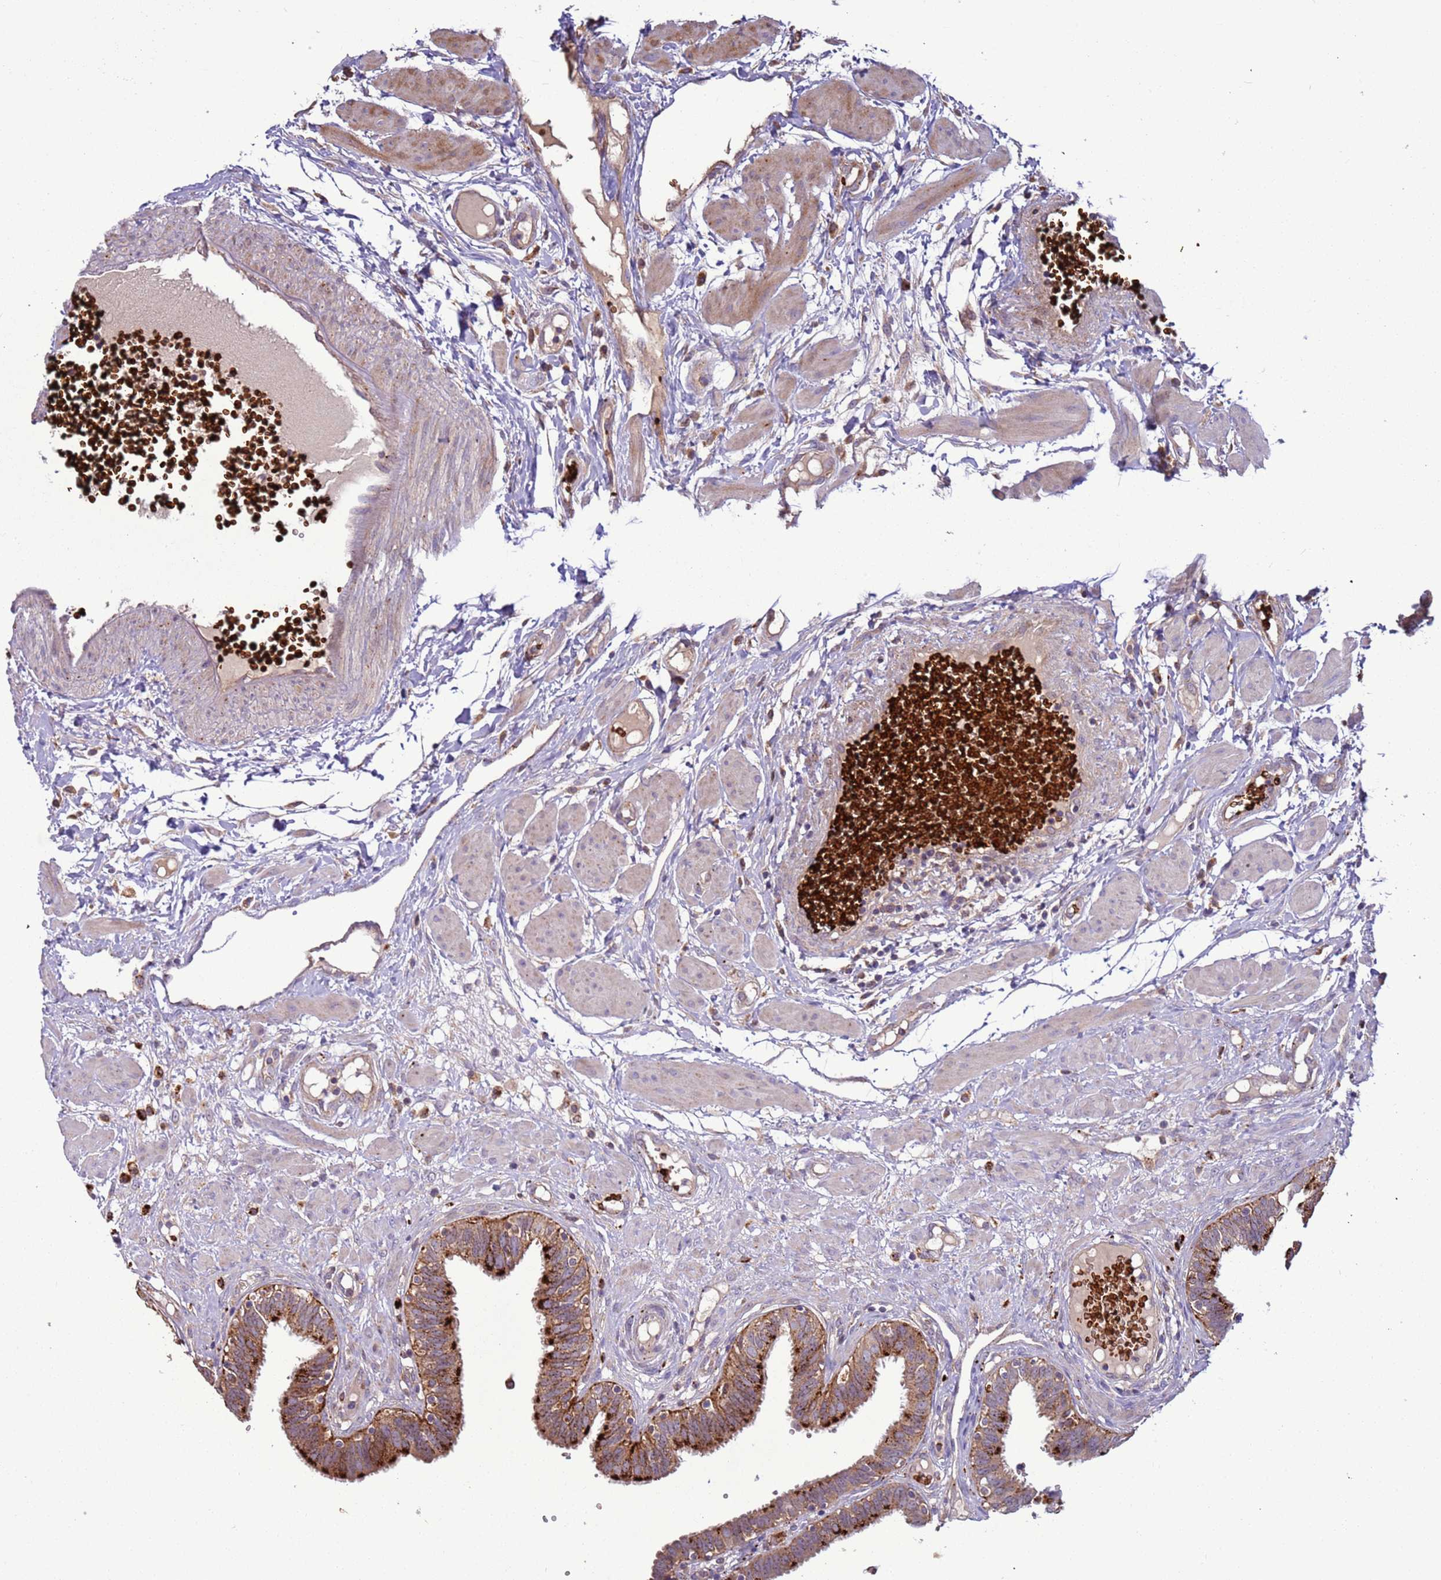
{"staining": {"intensity": "strong", "quantity": ">75%", "location": "cytoplasmic/membranous"}, "tissue": "fallopian tube", "cell_type": "Glandular cells", "image_type": "normal", "snomed": [{"axis": "morphology", "description": "Normal tissue, NOS"}, {"axis": "topography", "description": "Fallopian tube"}, {"axis": "topography", "description": "Placenta"}], "caption": "Immunohistochemistry (IHC) photomicrograph of unremarkable fallopian tube: human fallopian tube stained using IHC shows high levels of strong protein expression localized specifically in the cytoplasmic/membranous of glandular cells, appearing as a cytoplasmic/membranous brown color.", "gene": "VPS36", "patient": {"sex": "female", "age": 32}}